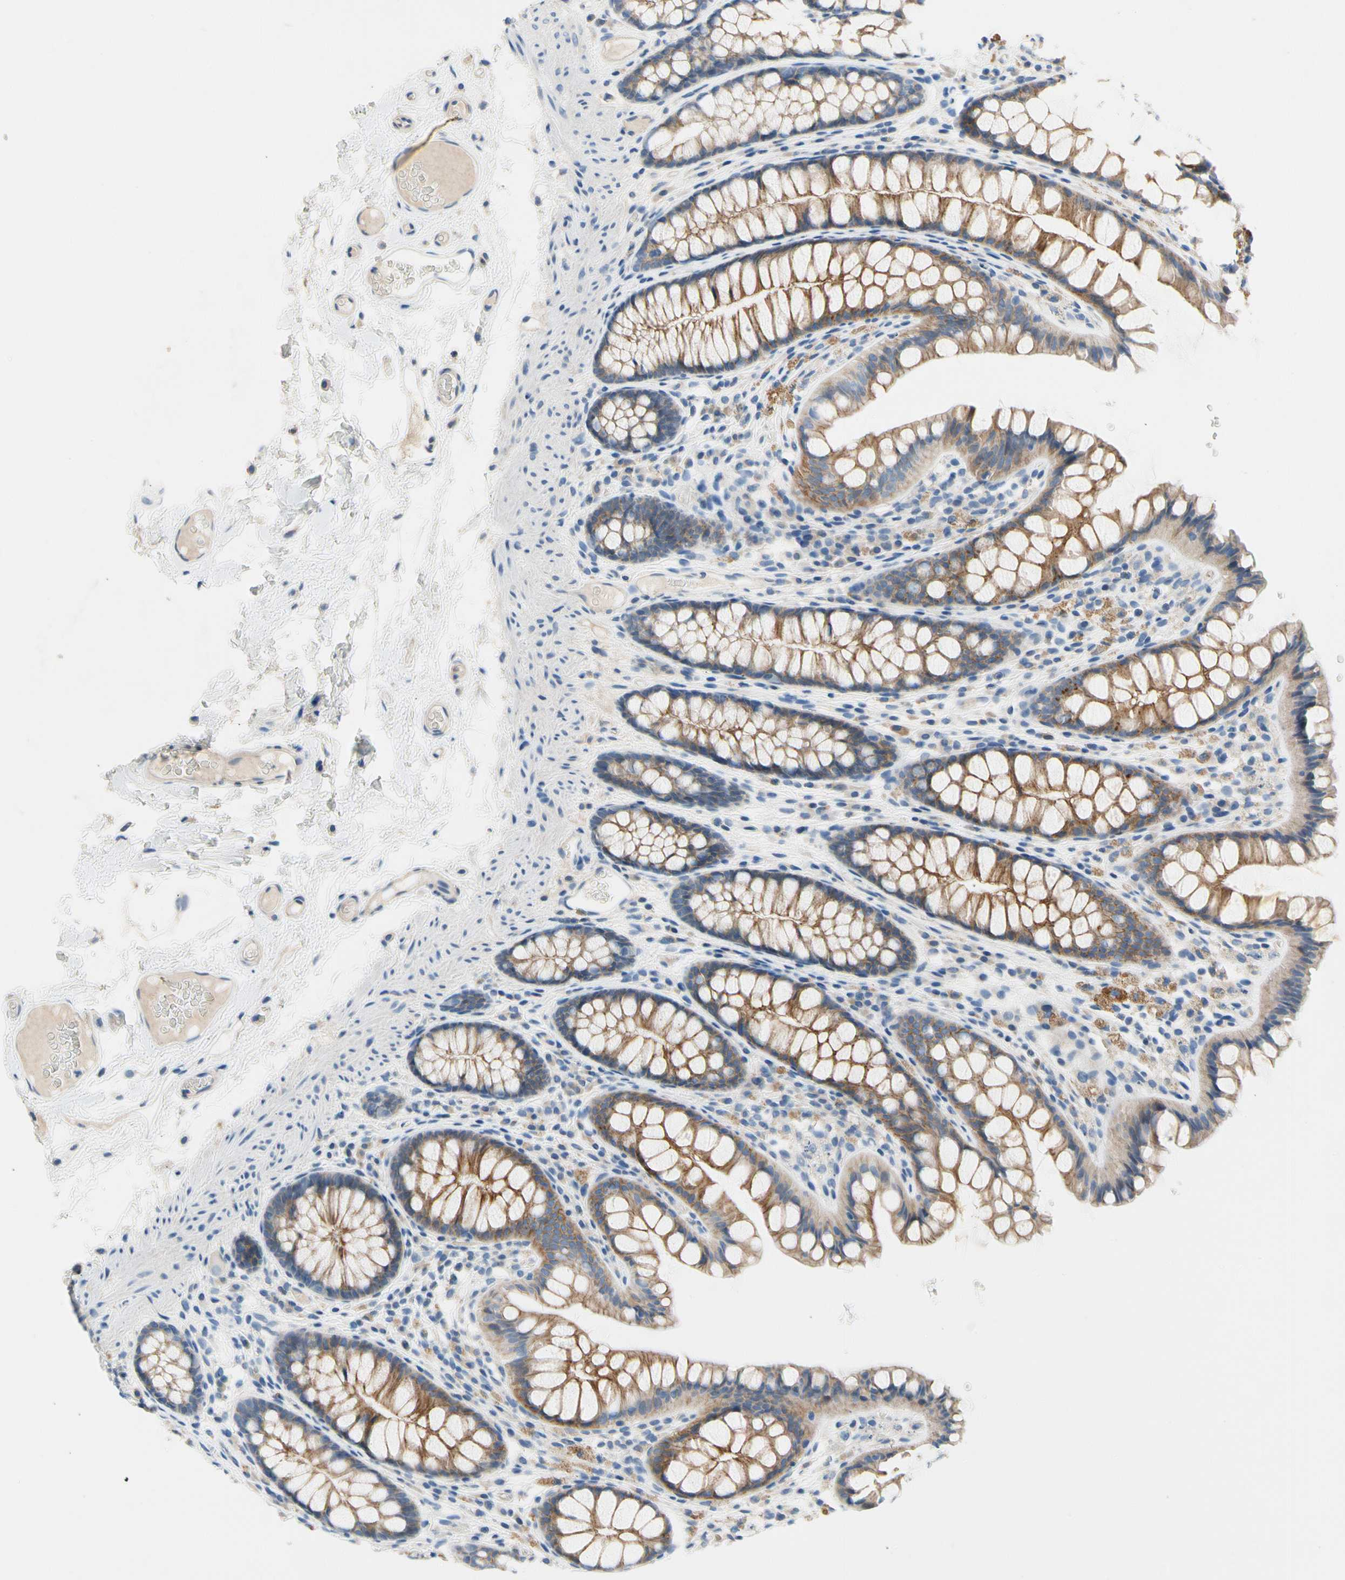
{"staining": {"intensity": "weak", "quantity": "25%-75%", "location": "cytoplasmic/membranous"}, "tissue": "colon", "cell_type": "Endothelial cells", "image_type": "normal", "snomed": [{"axis": "morphology", "description": "Normal tissue, NOS"}, {"axis": "topography", "description": "Colon"}], "caption": "Brown immunohistochemical staining in normal colon shows weak cytoplasmic/membranous positivity in about 25%-75% of endothelial cells.", "gene": "CA14", "patient": {"sex": "female", "age": 55}}